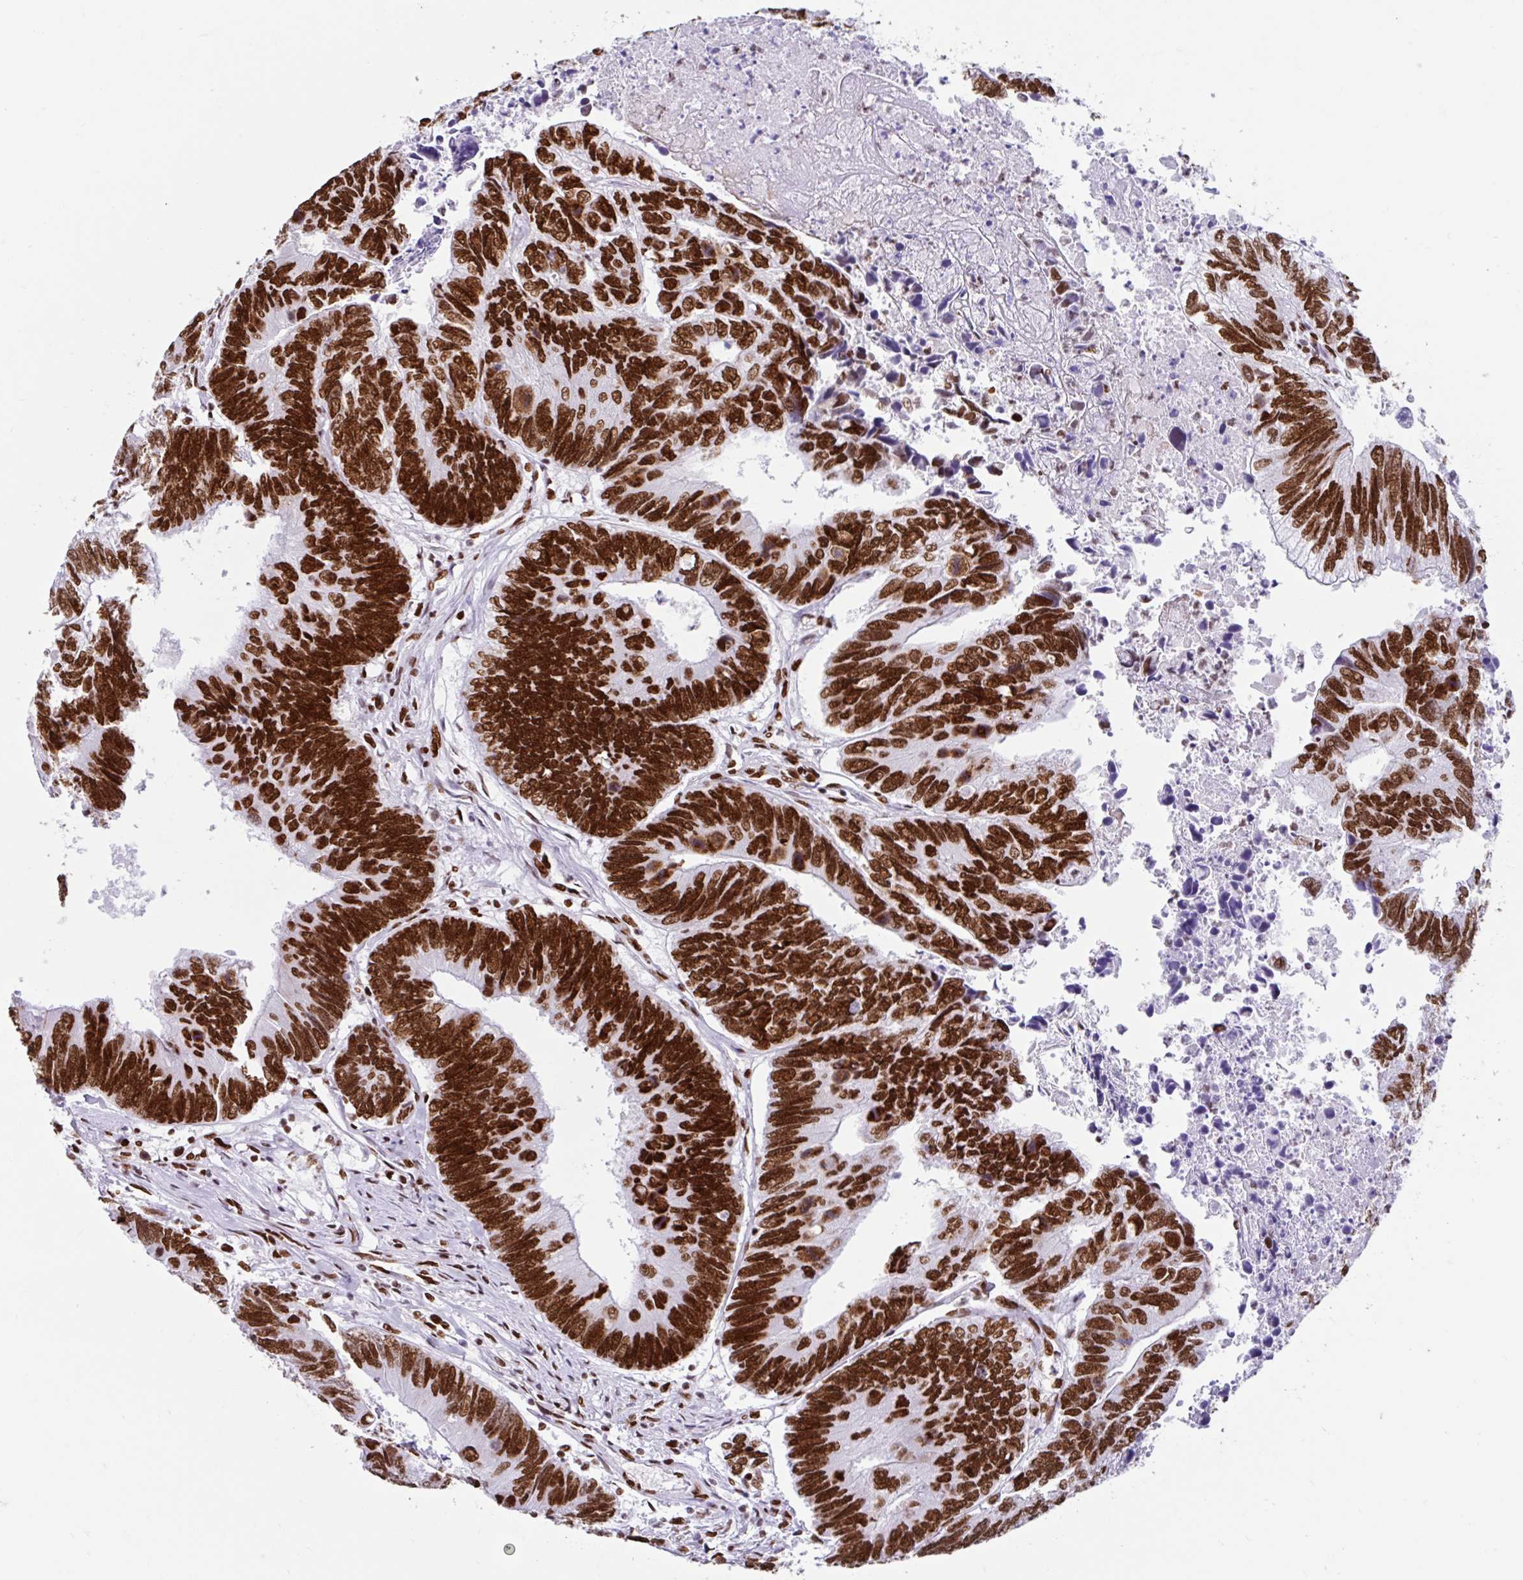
{"staining": {"intensity": "strong", "quantity": ">75%", "location": "nuclear"}, "tissue": "colorectal cancer", "cell_type": "Tumor cells", "image_type": "cancer", "snomed": [{"axis": "morphology", "description": "Adenocarcinoma, NOS"}, {"axis": "topography", "description": "Colon"}], "caption": "IHC (DAB (3,3'-diaminobenzidine)) staining of colorectal cancer exhibits strong nuclear protein positivity in approximately >75% of tumor cells.", "gene": "KHDRBS1", "patient": {"sex": "female", "age": 67}}